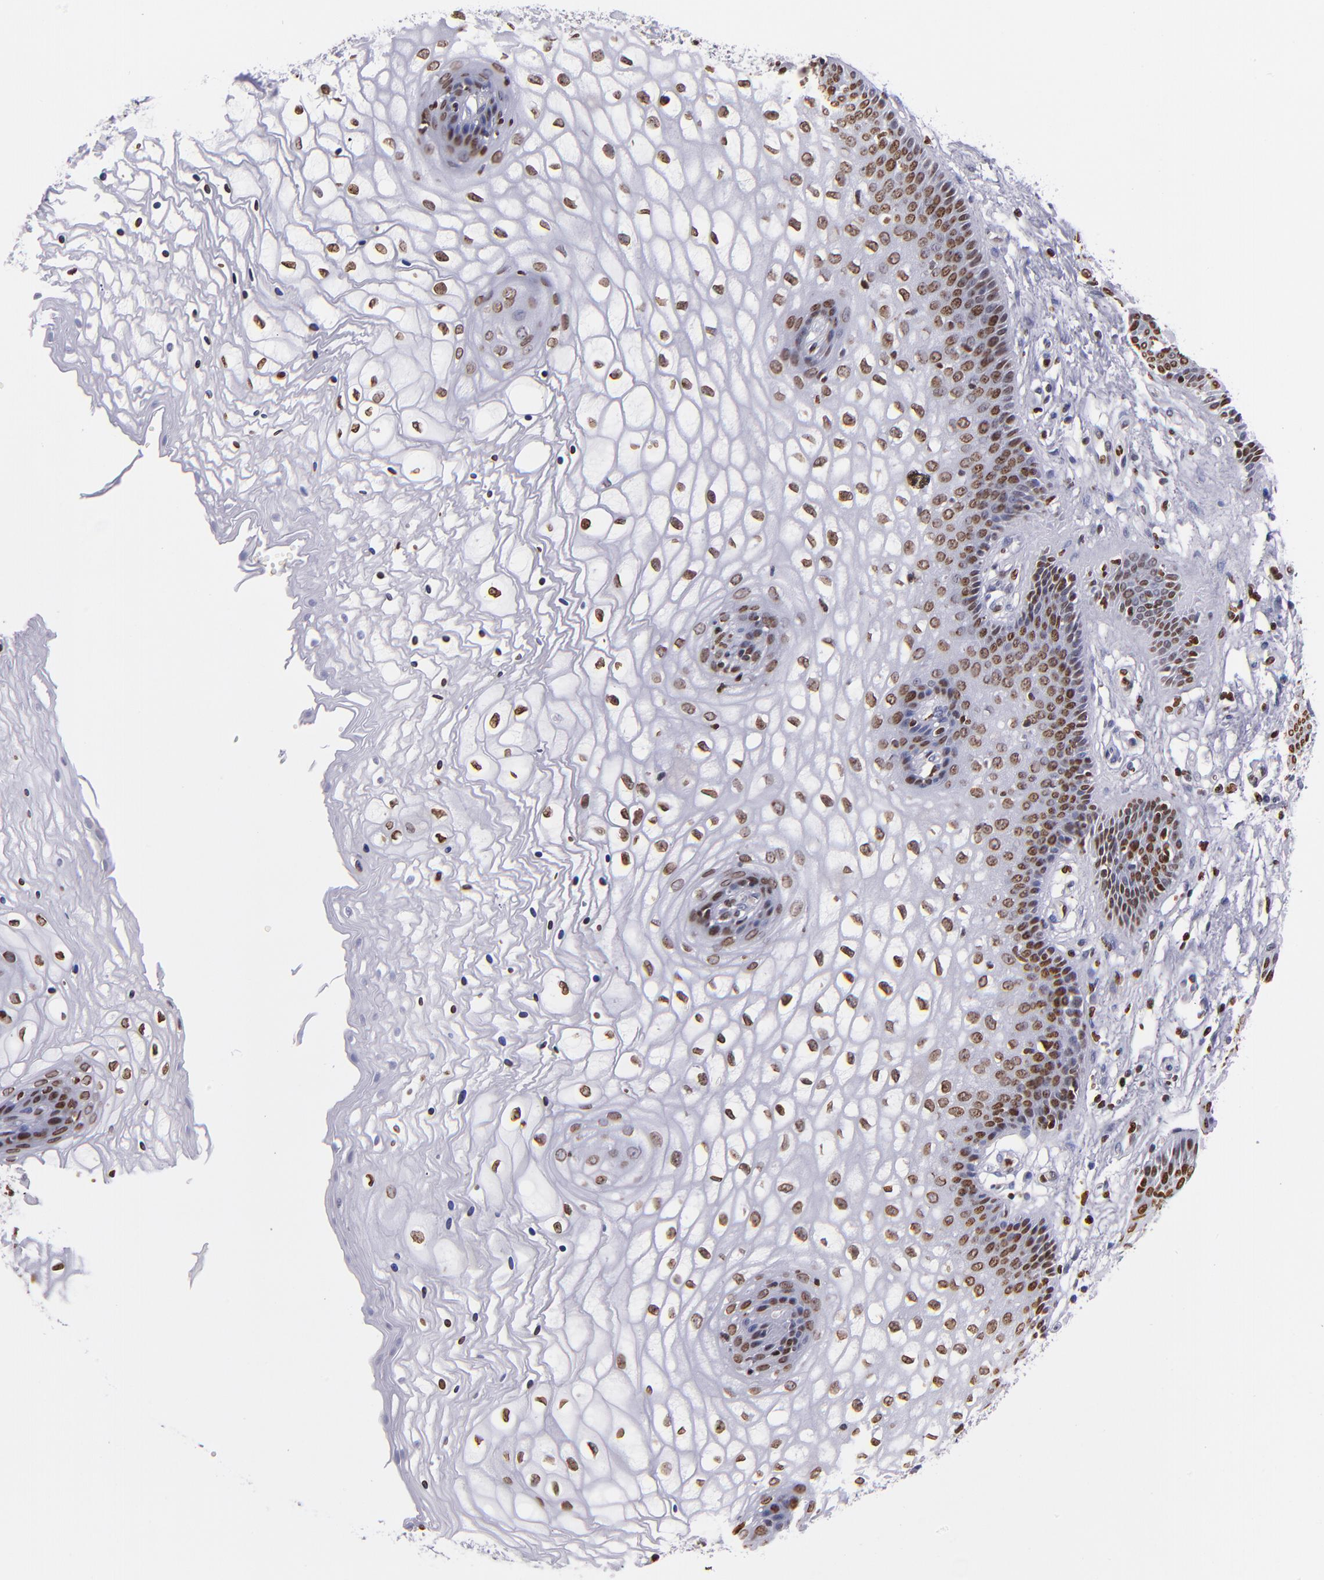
{"staining": {"intensity": "strong", "quantity": ">75%", "location": "nuclear"}, "tissue": "vagina", "cell_type": "Squamous epithelial cells", "image_type": "normal", "snomed": [{"axis": "morphology", "description": "Normal tissue, NOS"}, {"axis": "topography", "description": "Vagina"}], "caption": "Normal vagina demonstrates strong nuclear staining in about >75% of squamous epithelial cells, visualized by immunohistochemistry.", "gene": "CDKL5", "patient": {"sex": "female", "age": 34}}